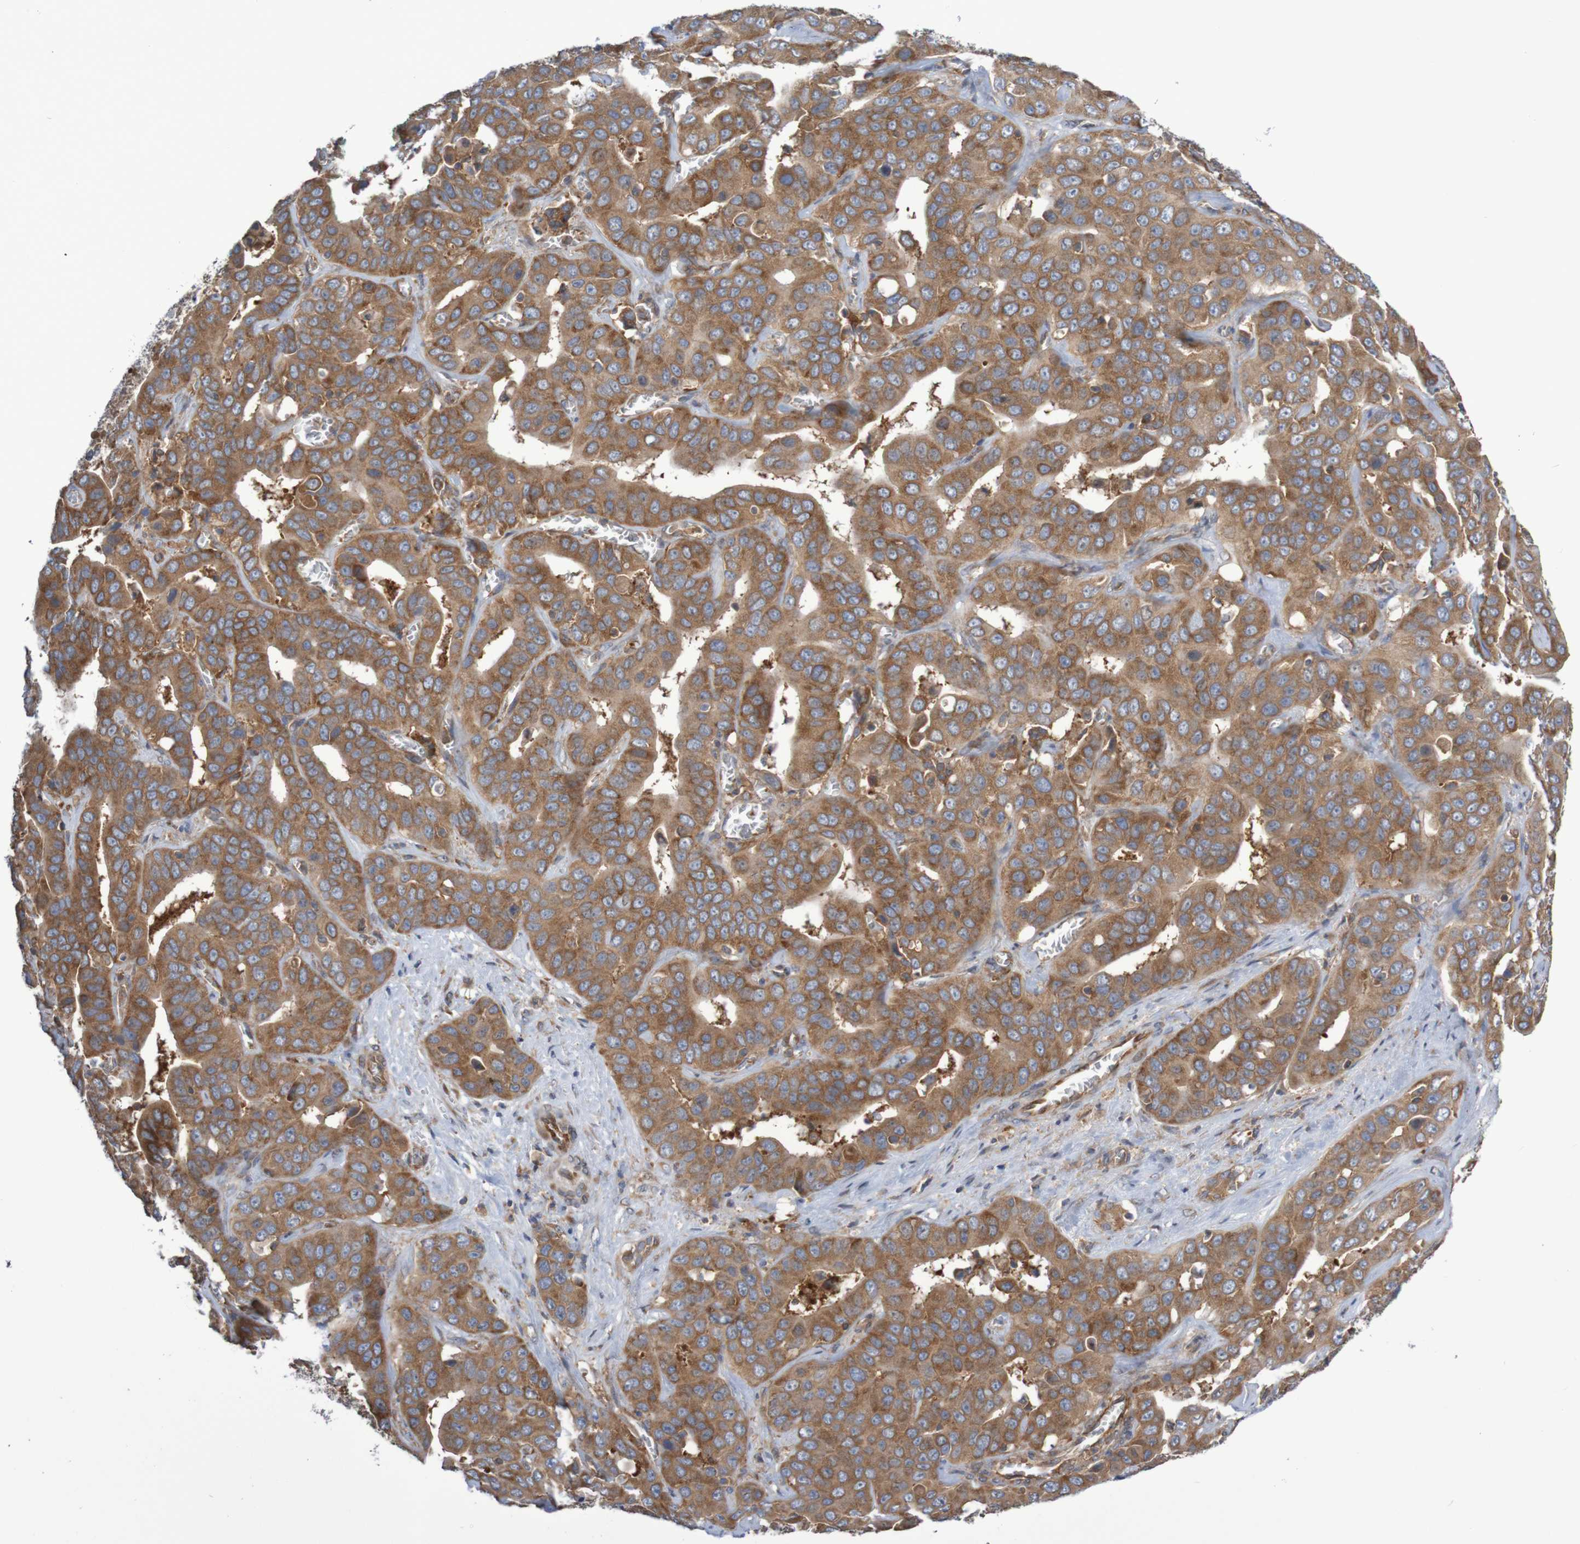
{"staining": {"intensity": "moderate", "quantity": ">75%", "location": "cytoplasmic/membranous"}, "tissue": "liver cancer", "cell_type": "Tumor cells", "image_type": "cancer", "snomed": [{"axis": "morphology", "description": "Cholangiocarcinoma"}, {"axis": "topography", "description": "Liver"}], "caption": "Human cholangiocarcinoma (liver) stained with a brown dye demonstrates moderate cytoplasmic/membranous positive positivity in approximately >75% of tumor cells.", "gene": "LRRC47", "patient": {"sex": "female", "age": 52}}